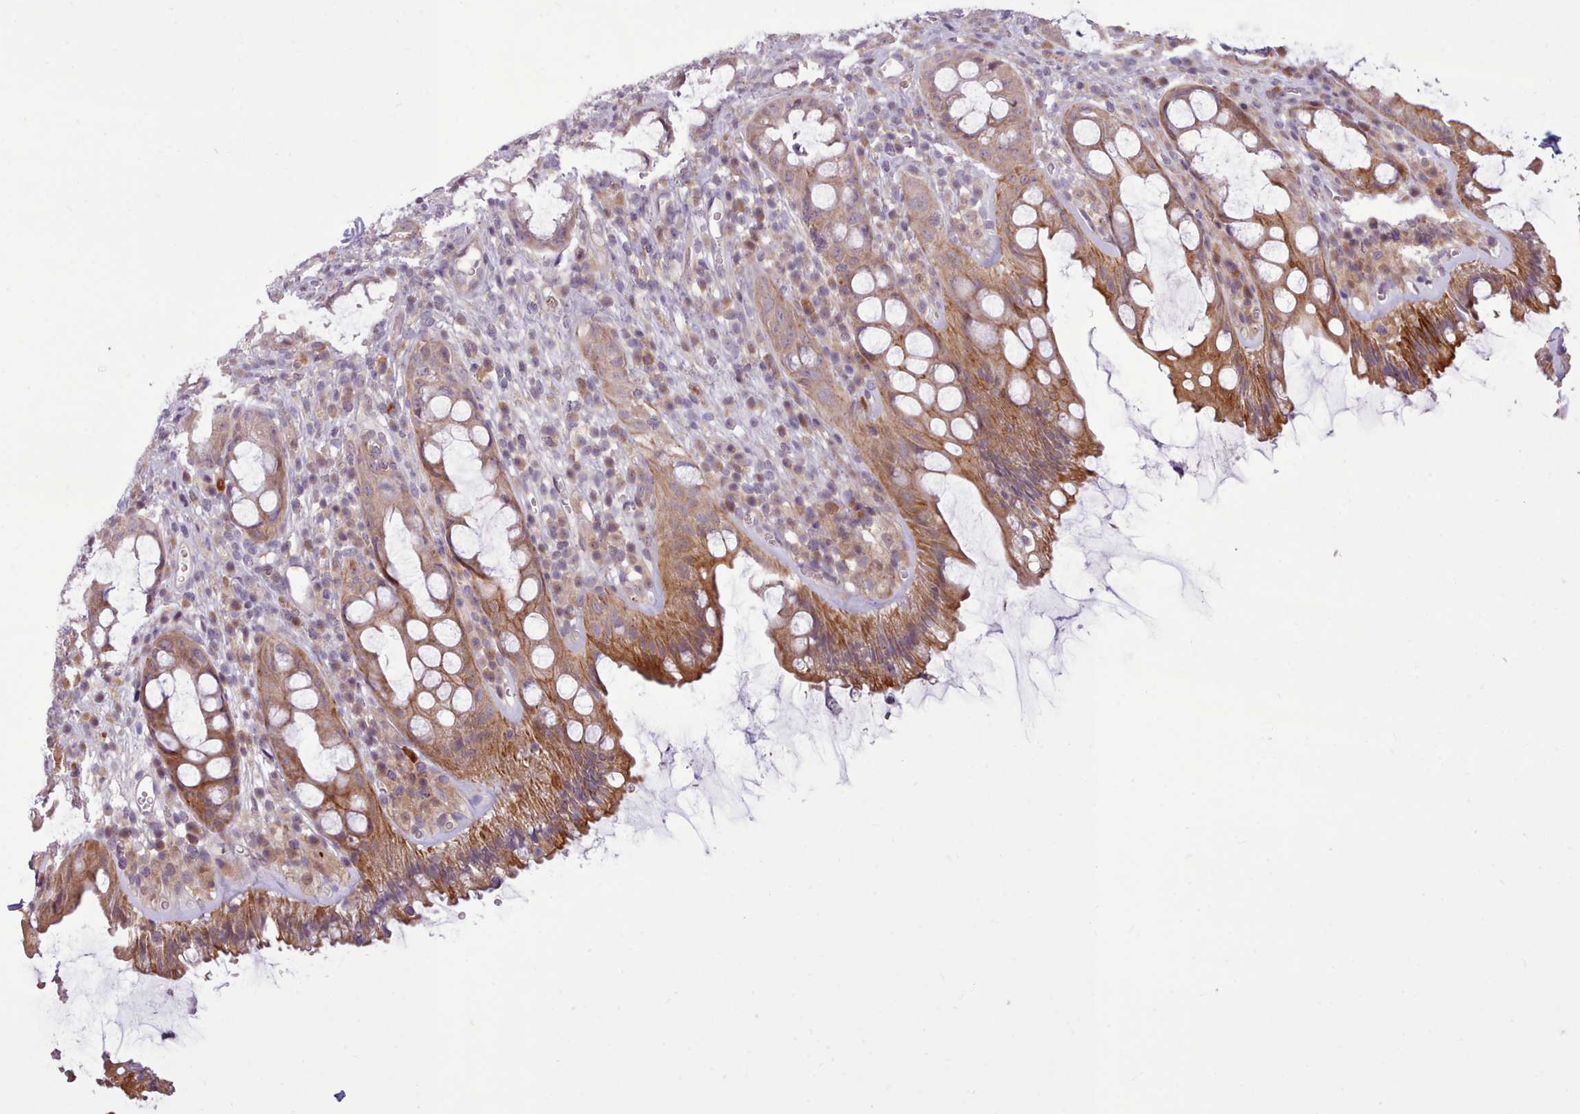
{"staining": {"intensity": "moderate", "quantity": ">75%", "location": "cytoplasmic/membranous"}, "tissue": "rectum", "cell_type": "Glandular cells", "image_type": "normal", "snomed": [{"axis": "morphology", "description": "Normal tissue, NOS"}, {"axis": "topography", "description": "Rectum"}], "caption": "Protein positivity by immunohistochemistry shows moderate cytoplasmic/membranous expression in about >75% of glandular cells in unremarkable rectum. (DAB (3,3'-diaminobenzidine) = brown stain, brightfield microscopy at high magnification).", "gene": "NMRK1", "patient": {"sex": "female", "age": 57}}